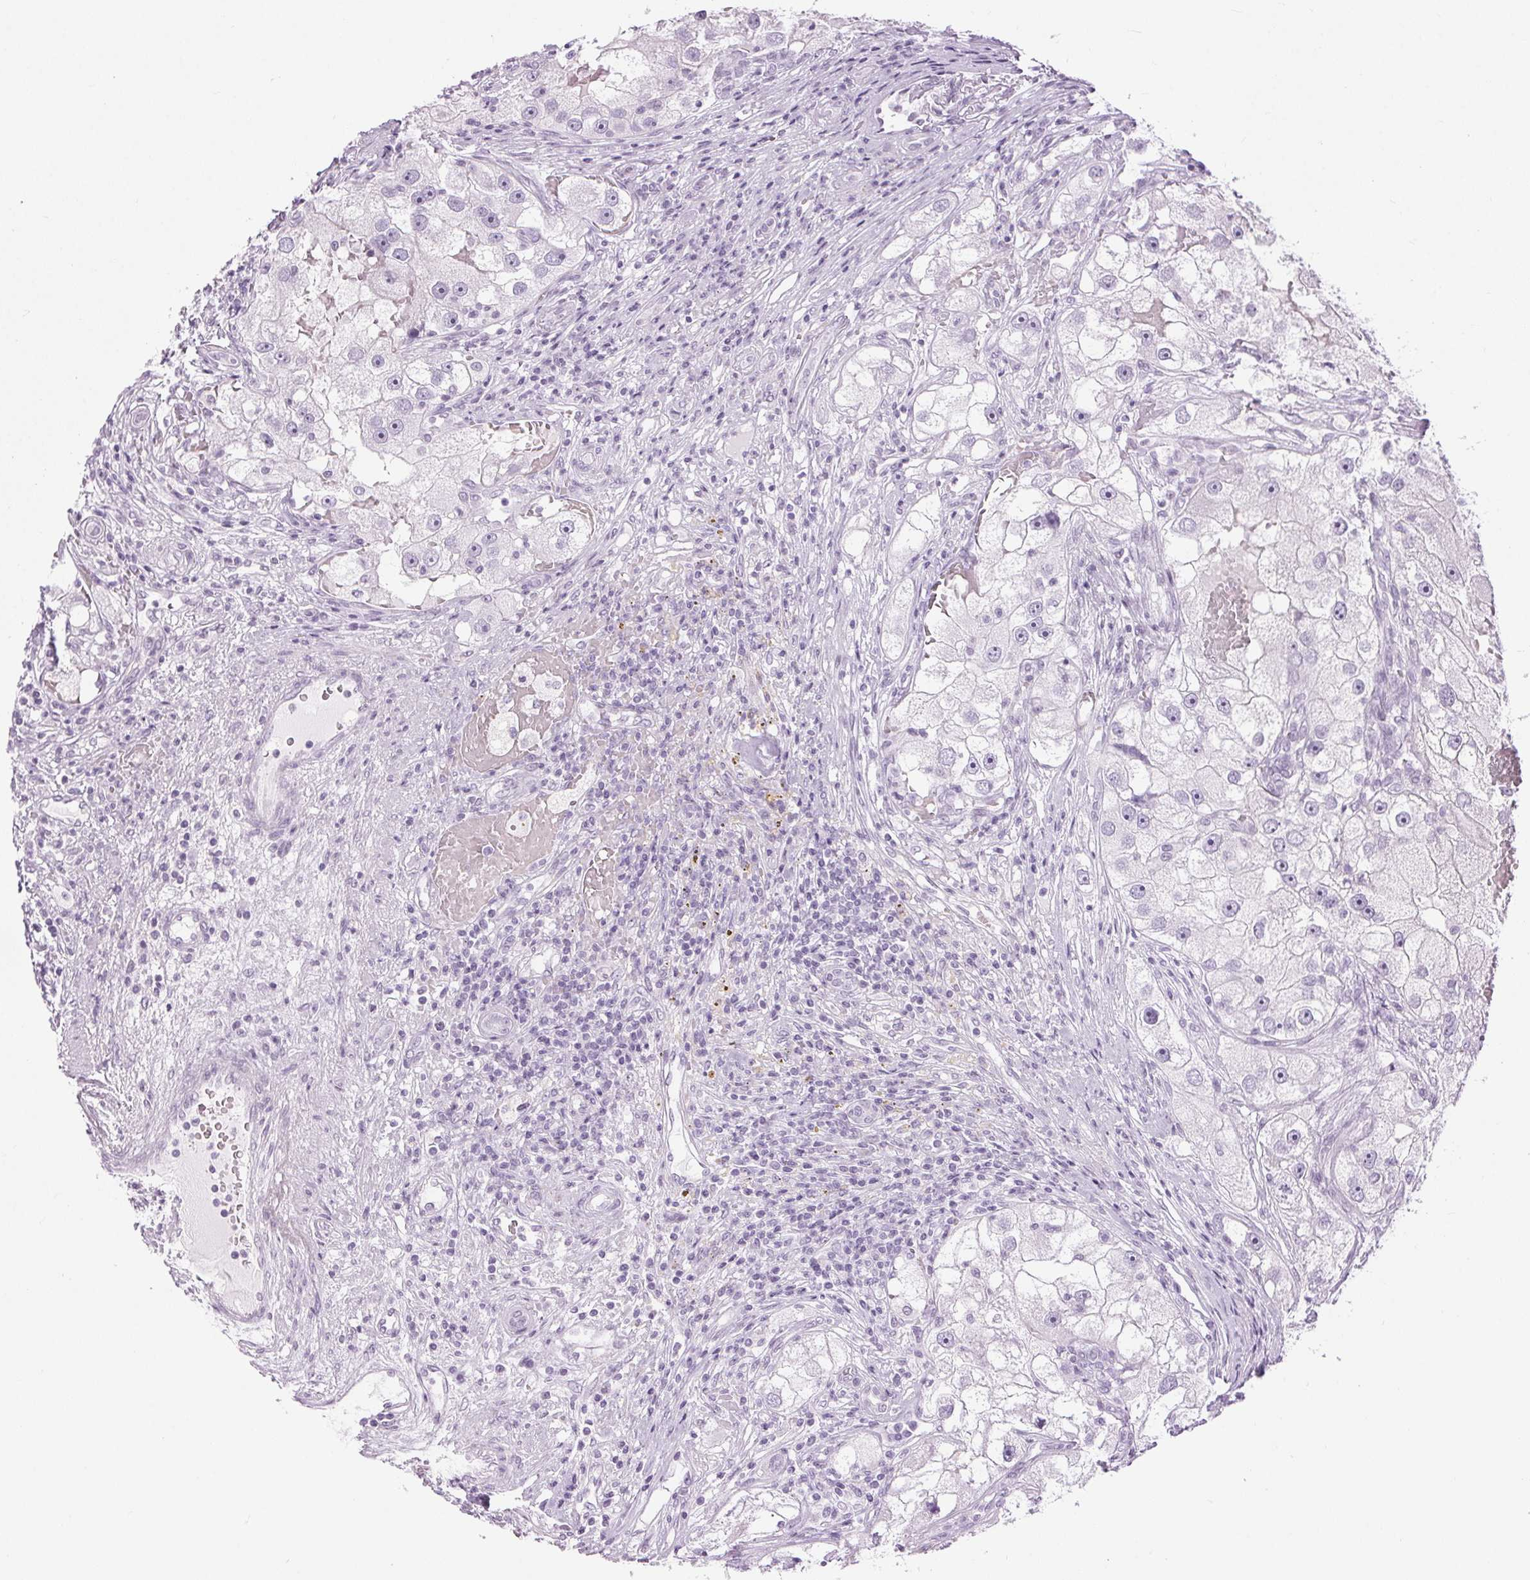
{"staining": {"intensity": "negative", "quantity": "none", "location": "none"}, "tissue": "renal cancer", "cell_type": "Tumor cells", "image_type": "cancer", "snomed": [{"axis": "morphology", "description": "Adenocarcinoma, NOS"}, {"axis": "topography", "description": "Kidney"}], "caption": "High power microscopy micrograph of an immunohistochemistry (IHC) image of renal cancer (adenocarcinoma), revealing no significant expression in tumor cells.", "gene": "BEND2", "patient": {"sex": "male", "age": 63}}